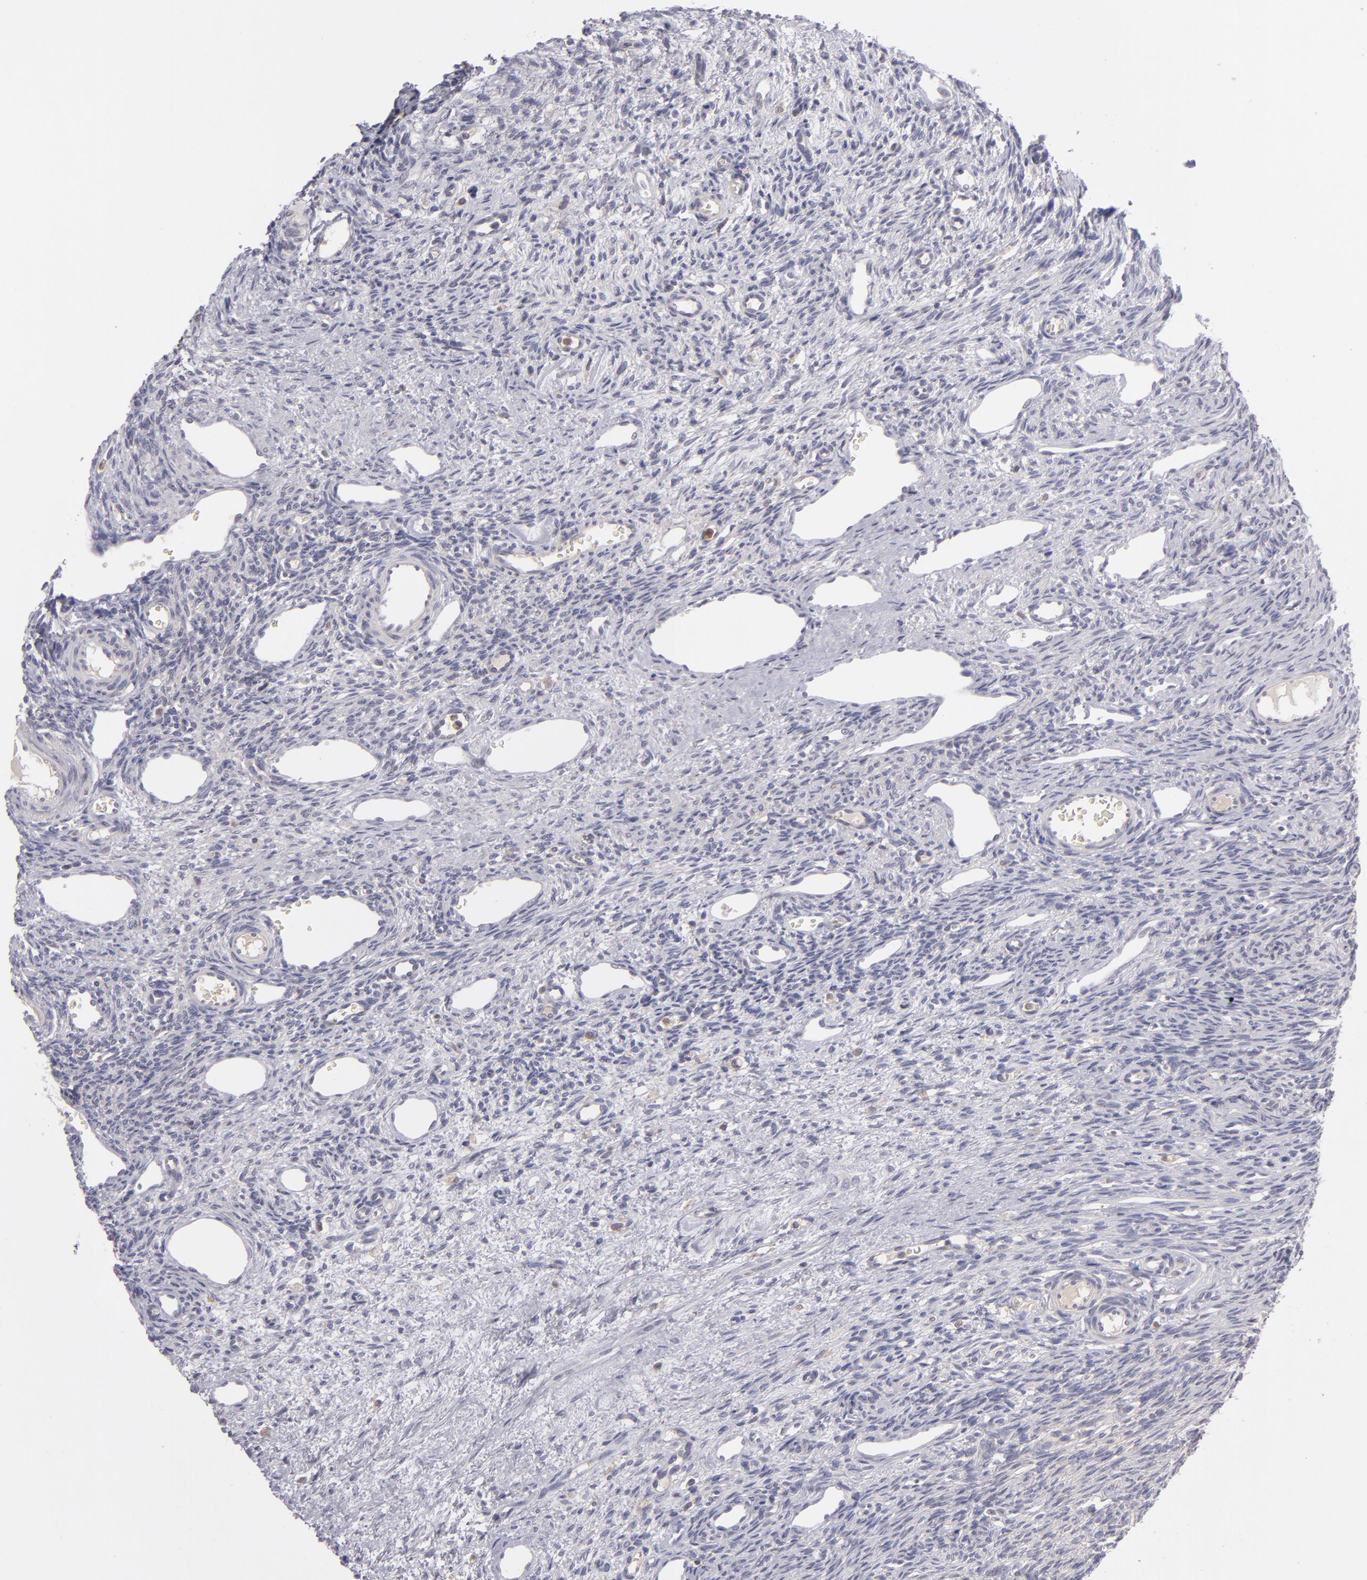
{"staining": {"intensity": "negative", "quantity": "none", "location": "none"}, "tissue": "ovary", "cell_type": "Follicle cells", "image_type": "normal", "snomed": [{"axis": "morphology", "description": "Normal tissue, NOS"}, {"axis": "topography", "description": "Ovary"}], "caption": "Immunohistochemical staining of unremarkable human ovary reveals no significant positivity in follicle cells. (Brightfield microscopy of DAB (3,3'-diaminobenzidine) IHC at high magnification).", "gene": "MMP10", "patient": {"sex": "female", "age": 33}}